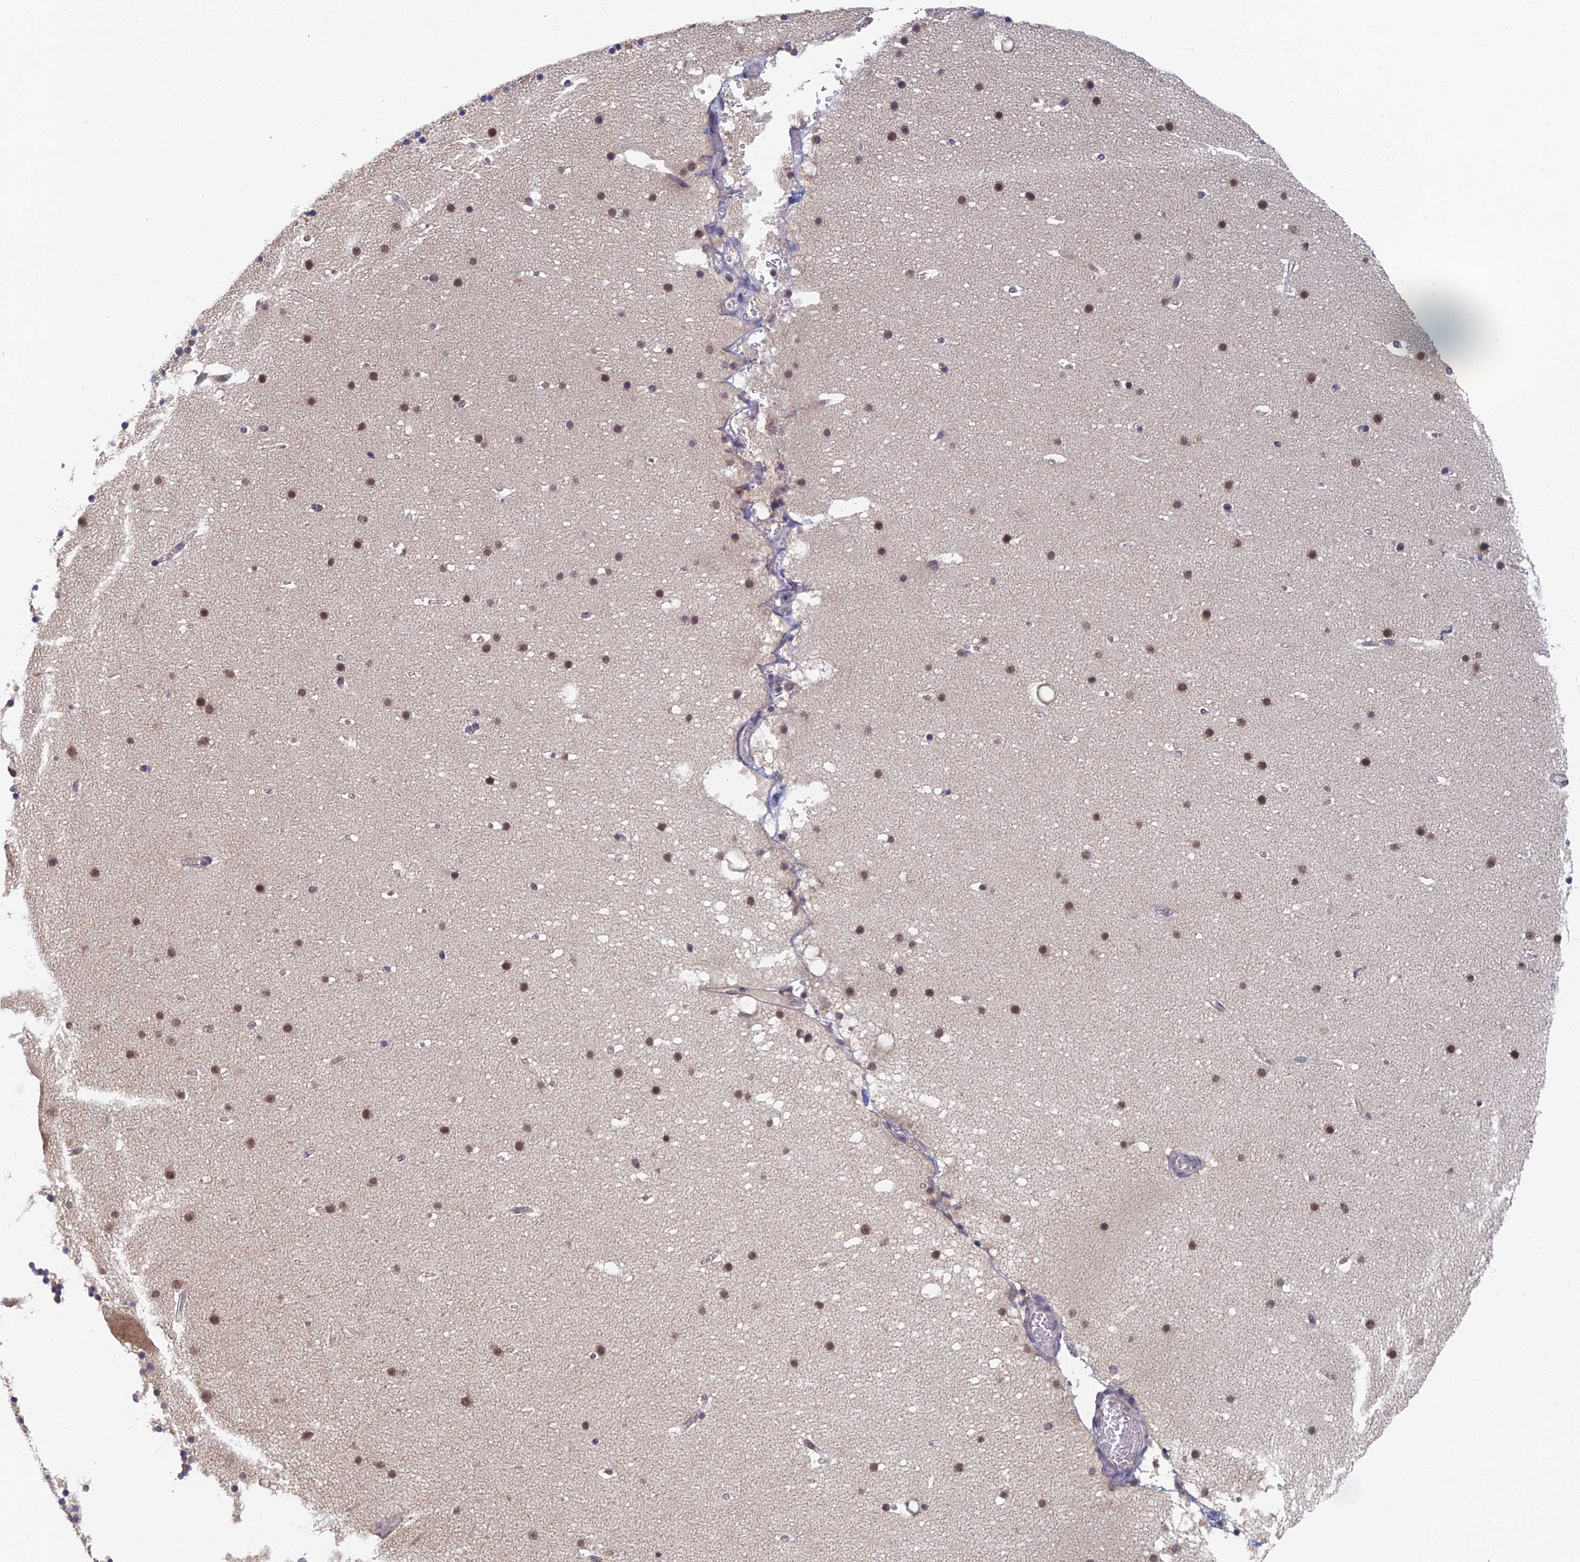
{"staining": {"intensity": "negative", "quantity": "none", "location": "none"}, "tissue": "cerebellum", "cell_type": "Cells in granular layer", "image_type": "normal", "snomed": [{"axis": "morphology", "description": "Normal tissue, NOS"}, {"axis": "topography", "description": "Cerebellum"}], "caption": "High power microscopy image of an IHC histopathology image of benign cerebellum, revealing no significant staining in cells in granular layer. (Immunohistochemistry, brightfield microscopy, high magnification).", "gene": "GPATCH1", "patient": {"sex": "male", "age": 57}}